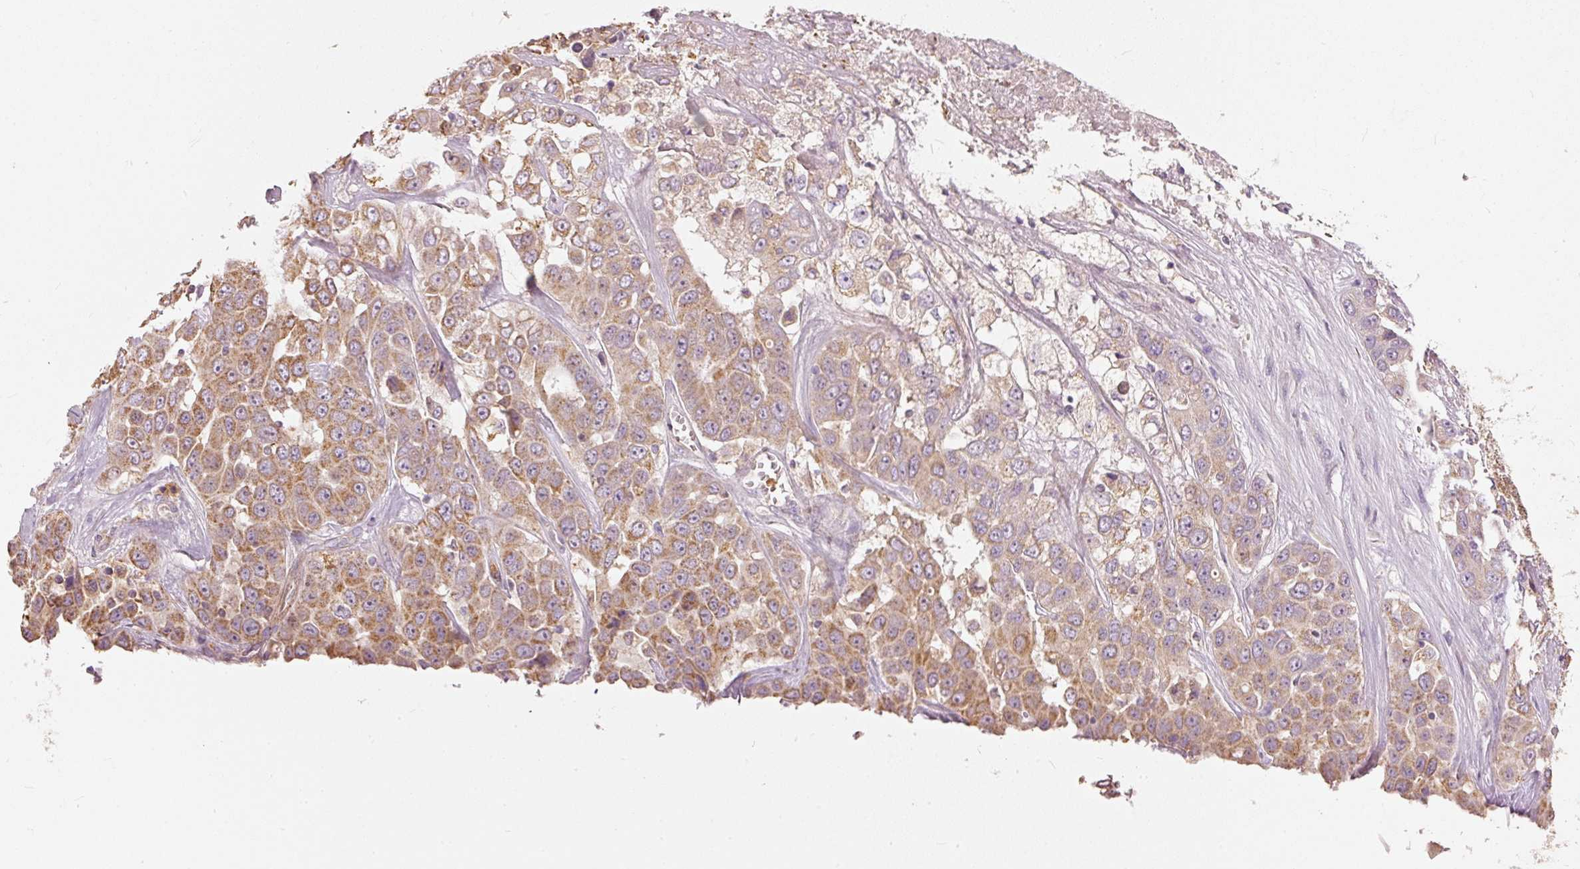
{"staining": {"intensity": "moderate", "quantity": ">75%", "location": "cytoplasmic/membranous"}, "tissue": "liver cancer", "cell_type": "Tumor cells", "image_type": "cancer", "snomed": [{"axis": "morphology", "description": "Cholangiocarcinoma"}, {"axis": "topography", "description": "Liver"}], "caption": "Cholangiocarcinoma (liver) was stained to show a protein in brown. There is medium levels of moderate cytoplasmic/membranous expression in about >75% of tumor cells.", "gene": "PSENEN", "patient": {"sex": "female", "age": 52}}